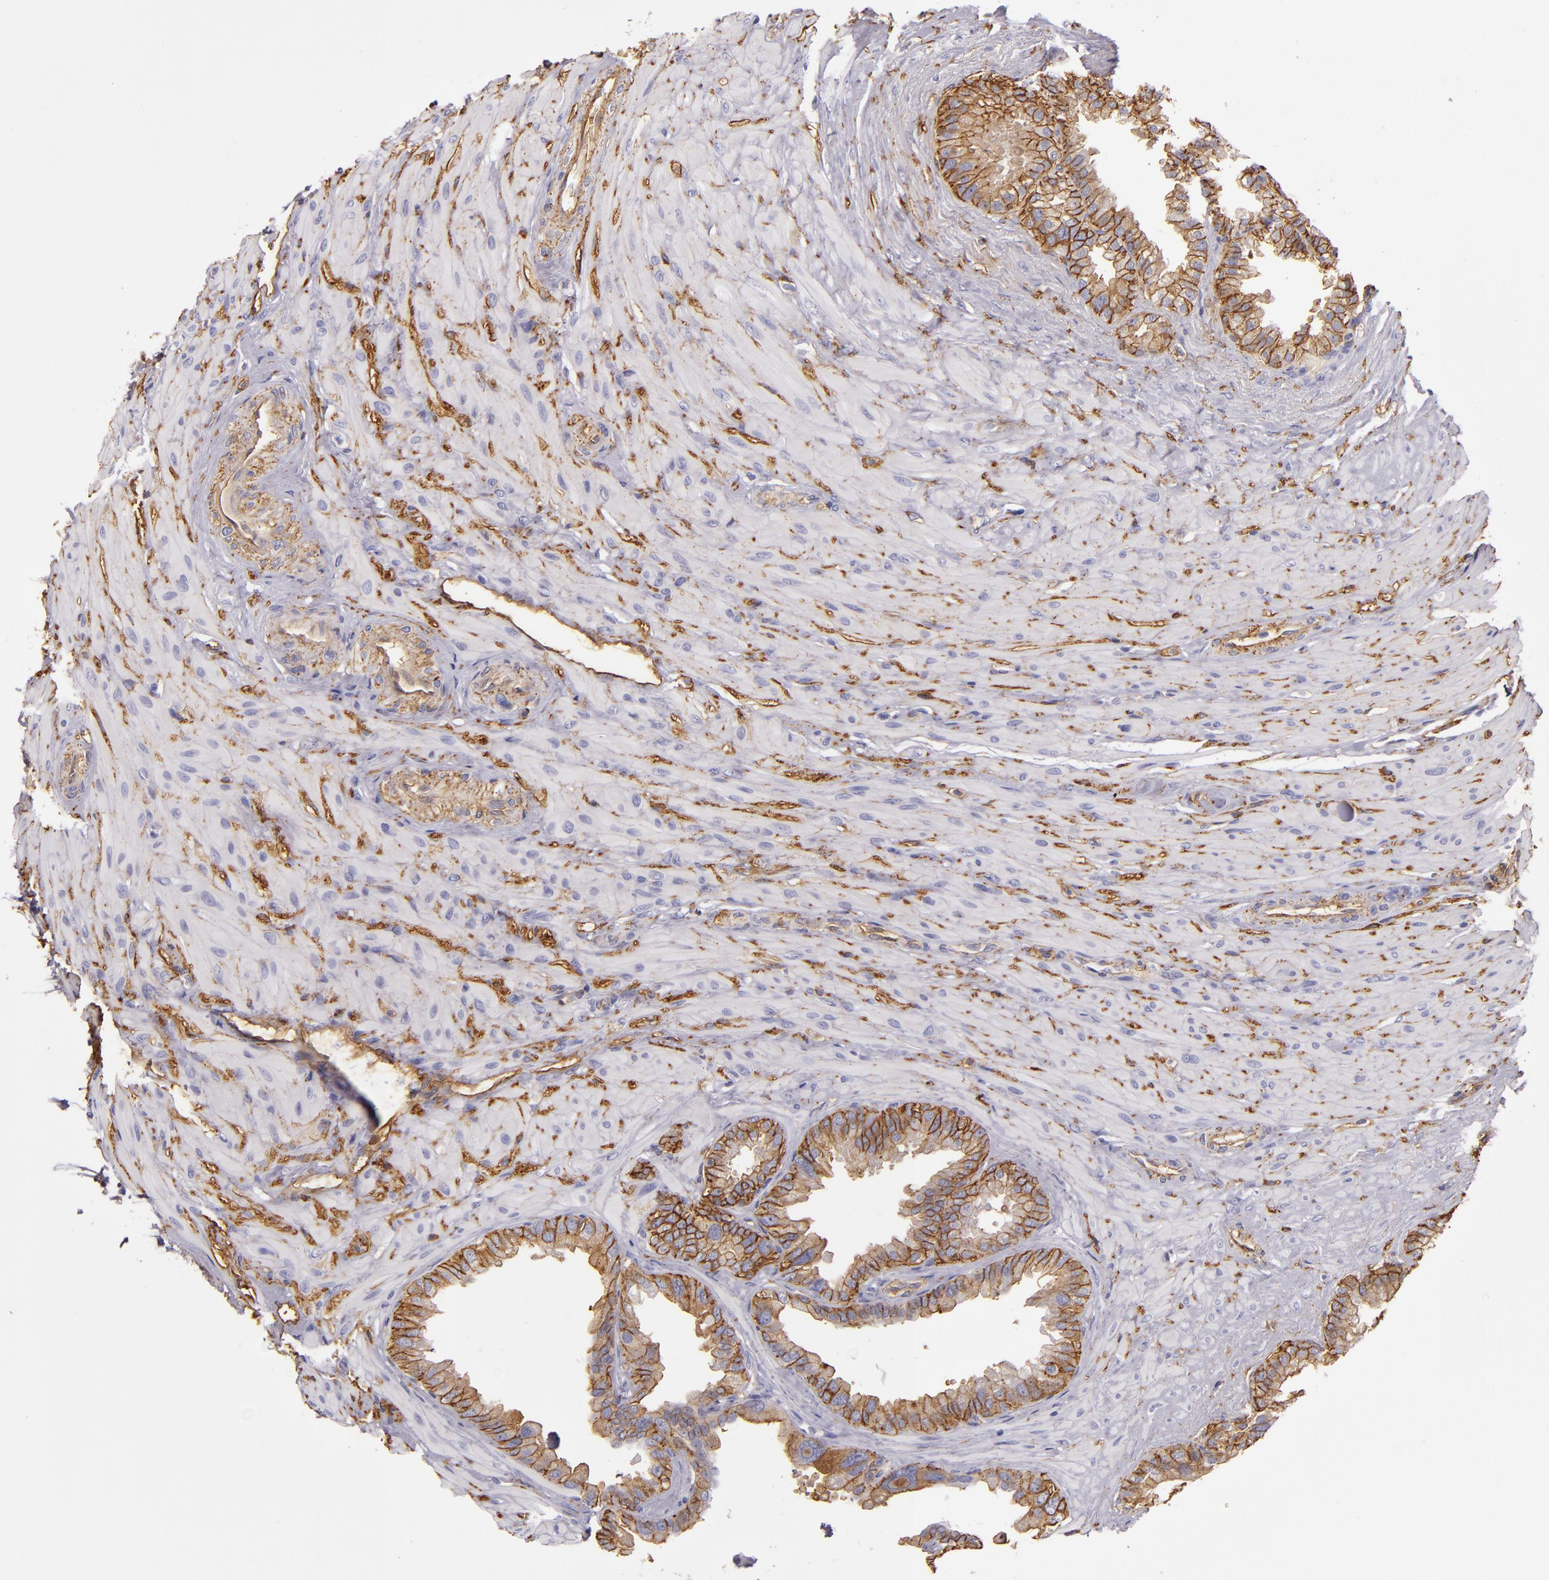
{"staining": {"intensity": "strong", "quantity": ">75%", "location": "cytoplasmic/membranous"}, "tissue": "seminal vesicle", "cell_type": "Glandular cells", "image_type": "normal", "snomed": [{"axis": "morphology", "description": "Normal tissue, NOS"}, {"axis": "topography", "description": "Prostate"}, {"axis": "topography", "description": "Seminal veicle"}], "caption": "Glandular cells demonstrate high levels of strong cytoplasmic/membranous staining in approximately >75% of cells in unremarkable human seminal vesicle.", "gene": "CD9", "patient": {"sex": "male", "age": 63}}